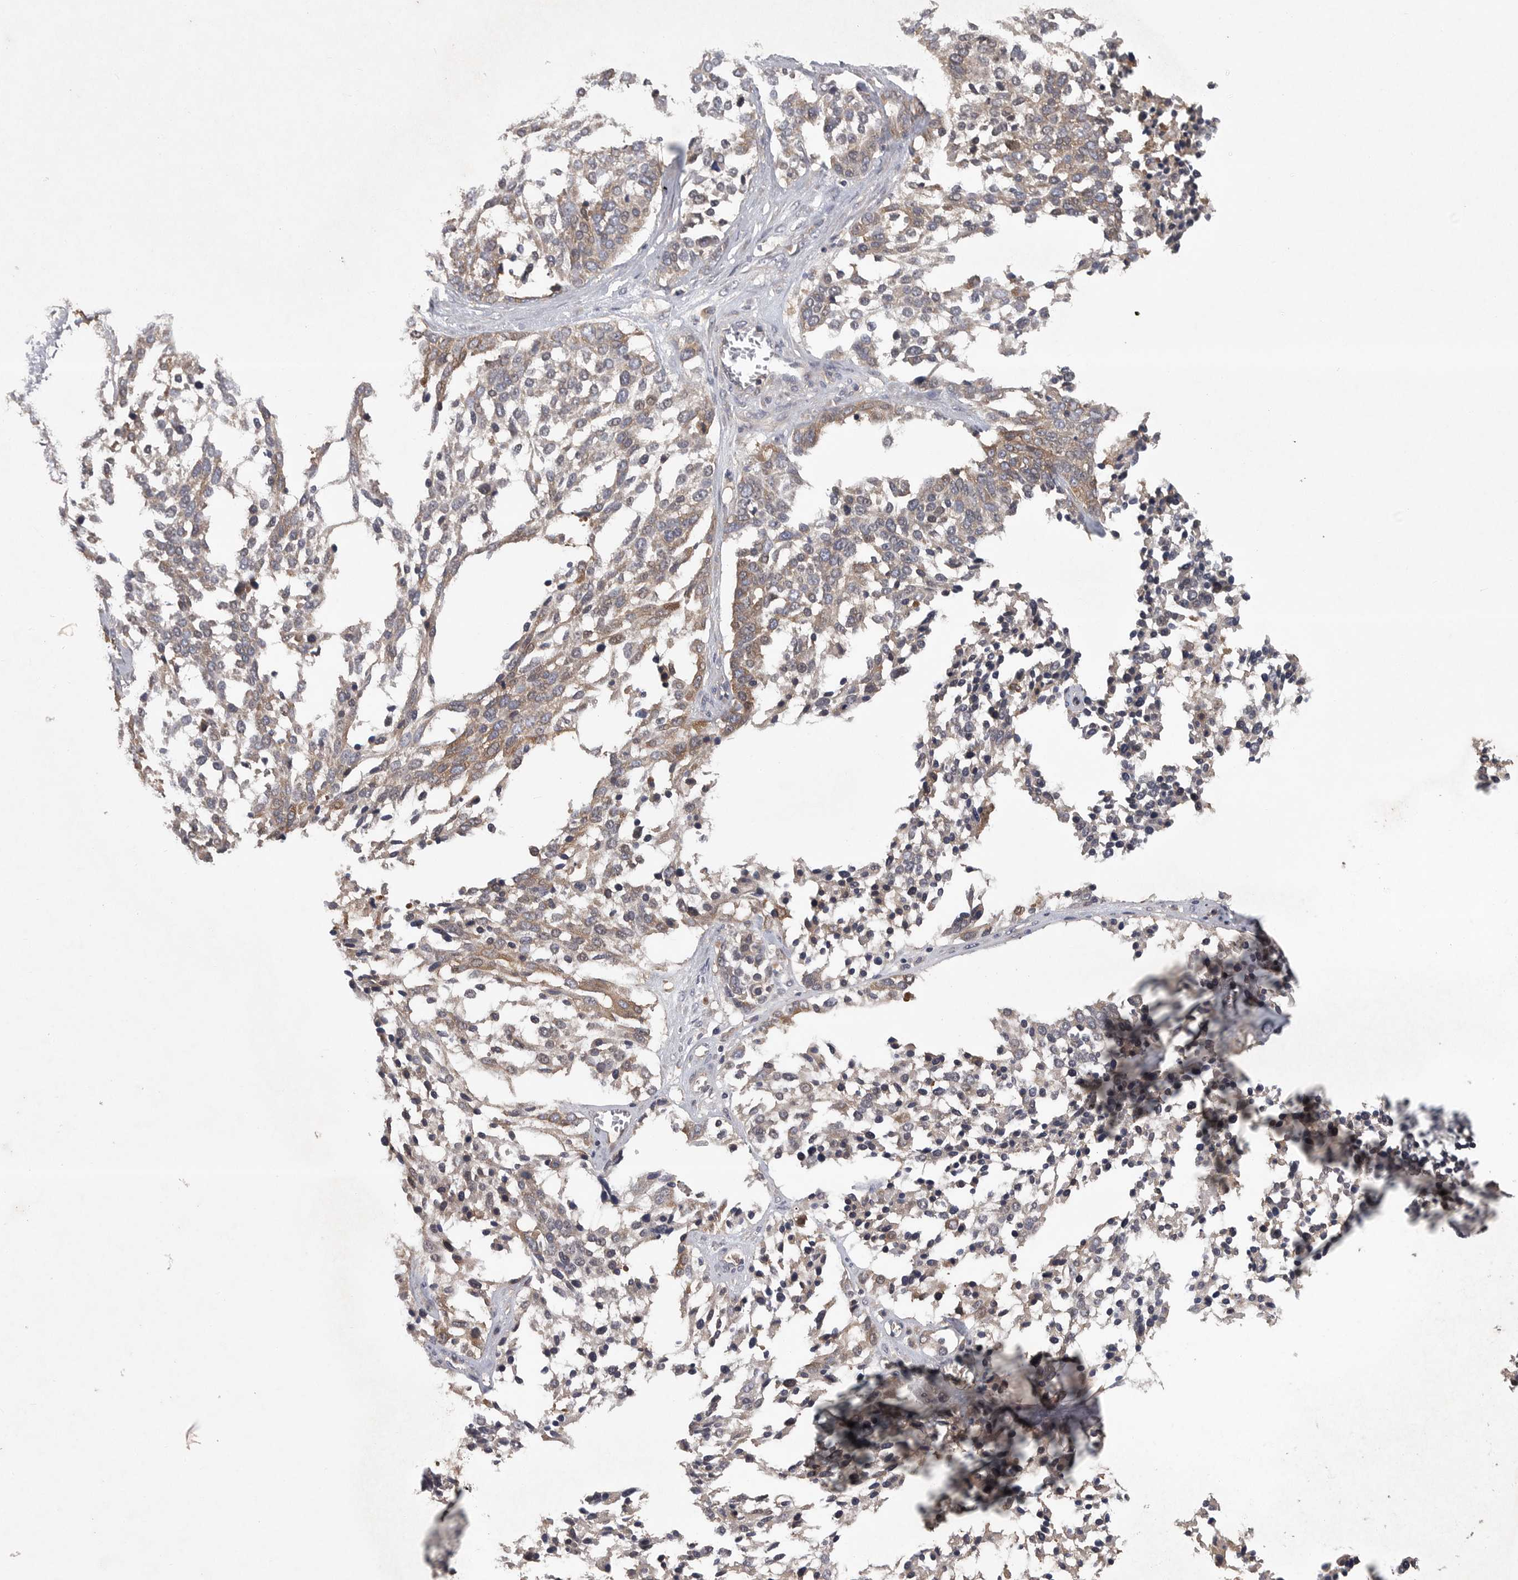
{"staining": {"intensity": "weak", "quantity": "25%-75%", "location": "cytoplasmic/membranous"}, "tissue": "ovarian cancer", "cell_type": "Tumor cells", "image_type": "cancer", "snomed": [{"axis": "morphology", "description": "Cystadenocarcinoma, serous, NOS"}, {"axis": "topography", "description": "Ovary"}], "caption": "Immunohistochemical staining of human ovarian serous cystadenocarcinoma exhibits weak cytoplasmic/membranous protein positivity in approximately 25%-75% of tumor cells.", "gene": "OXR1", "patient": {"sex": "female", "age": 44}}